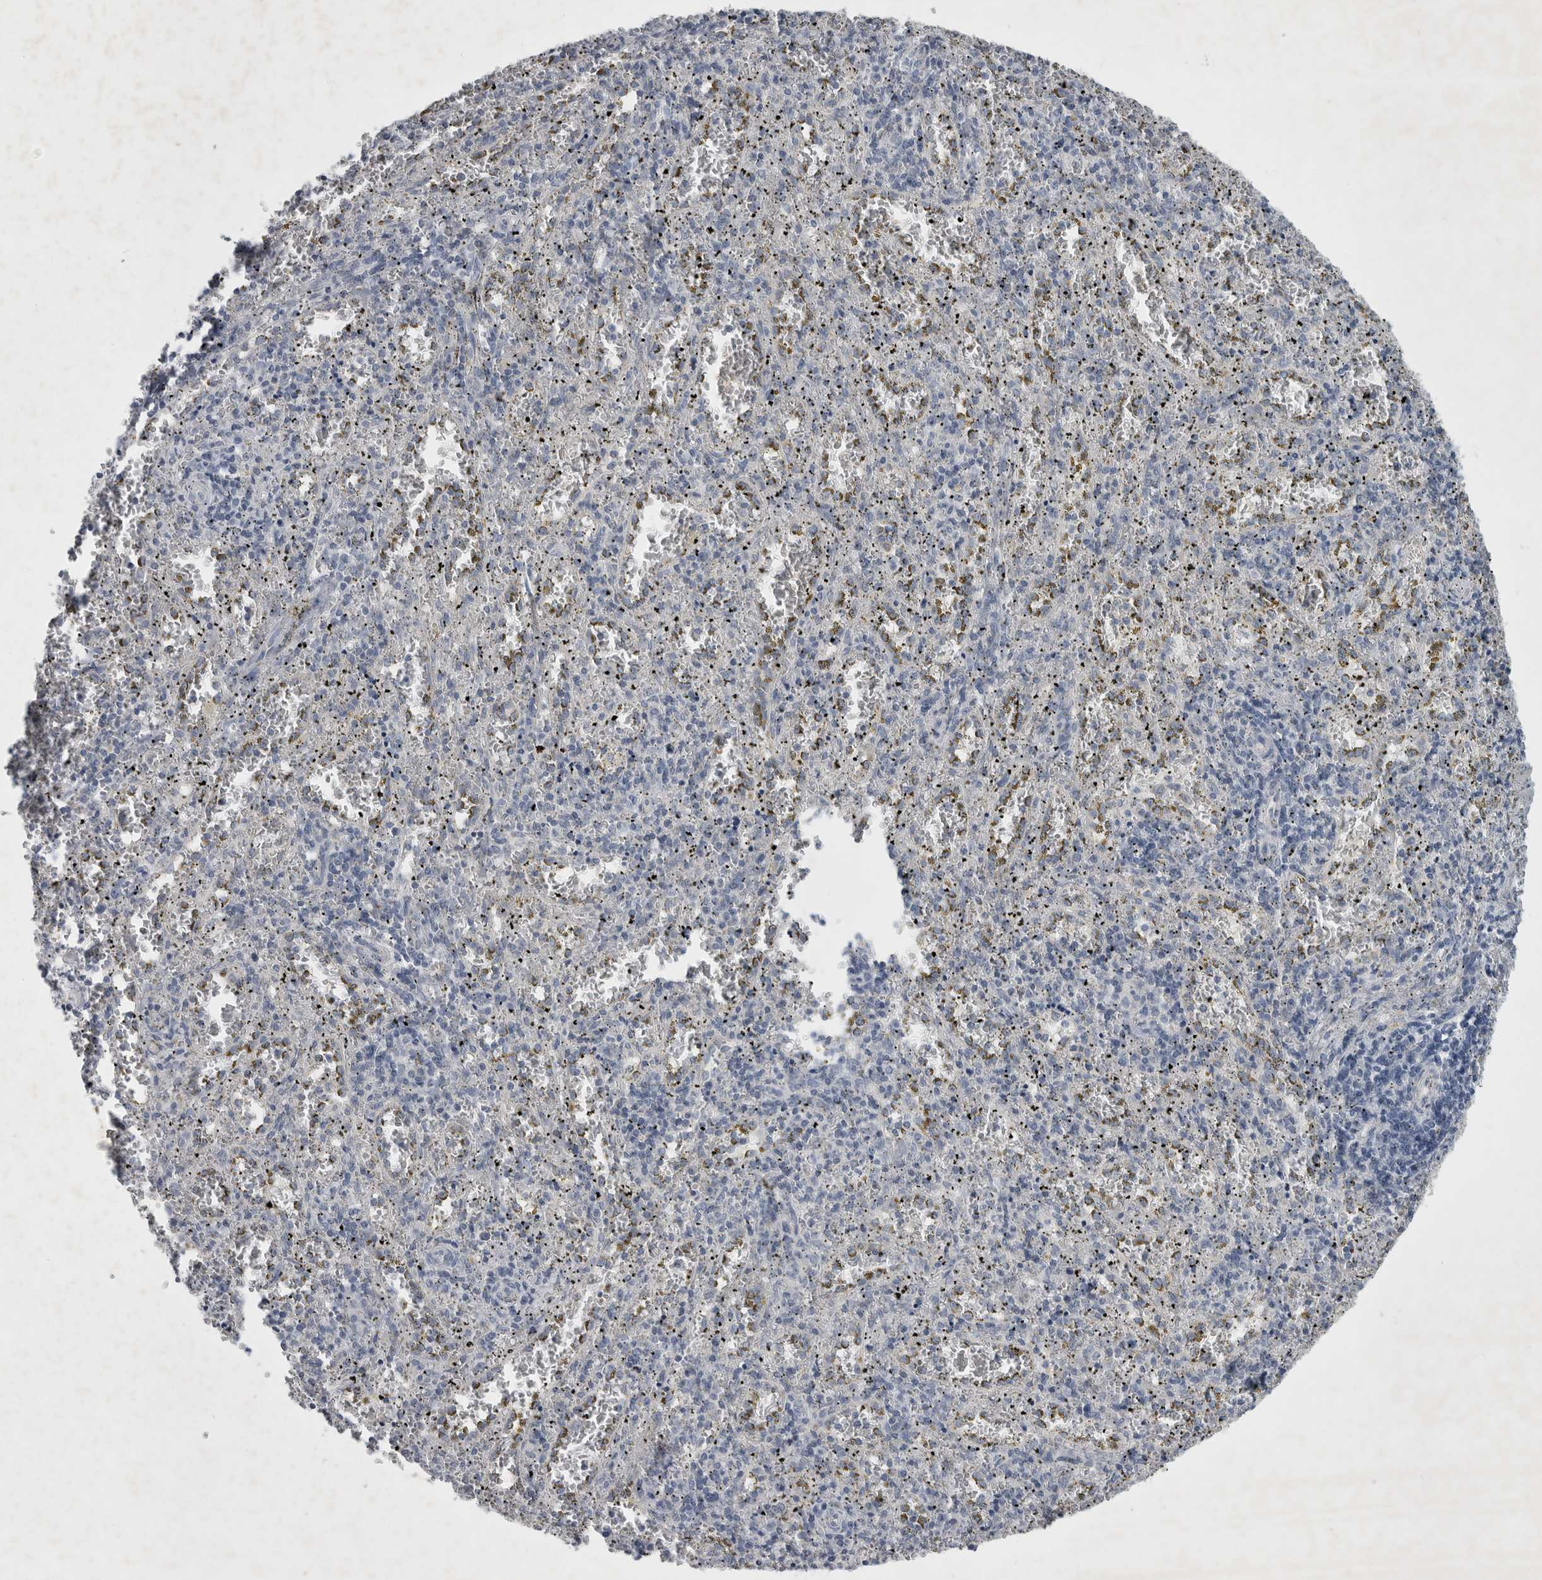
{"staining": {"intensity": "negative", "quantity": "none", "location": "none"}, "tissue": "spleen", "cell_type": "Cells in red pulp", "image_type": "normal", "snomed": [{"axis": "morphology", "description": "Normal tissue, NOS"}, {"axis": "topography", "description": "Spleen"}], "caption": "IHC photomicrograph of normal spleen stained for a protein (brown), which demonstrates no staining in cells in red pulp.", "gene": "FXYD7", "patient": {"sex": "male", "age": 11}}